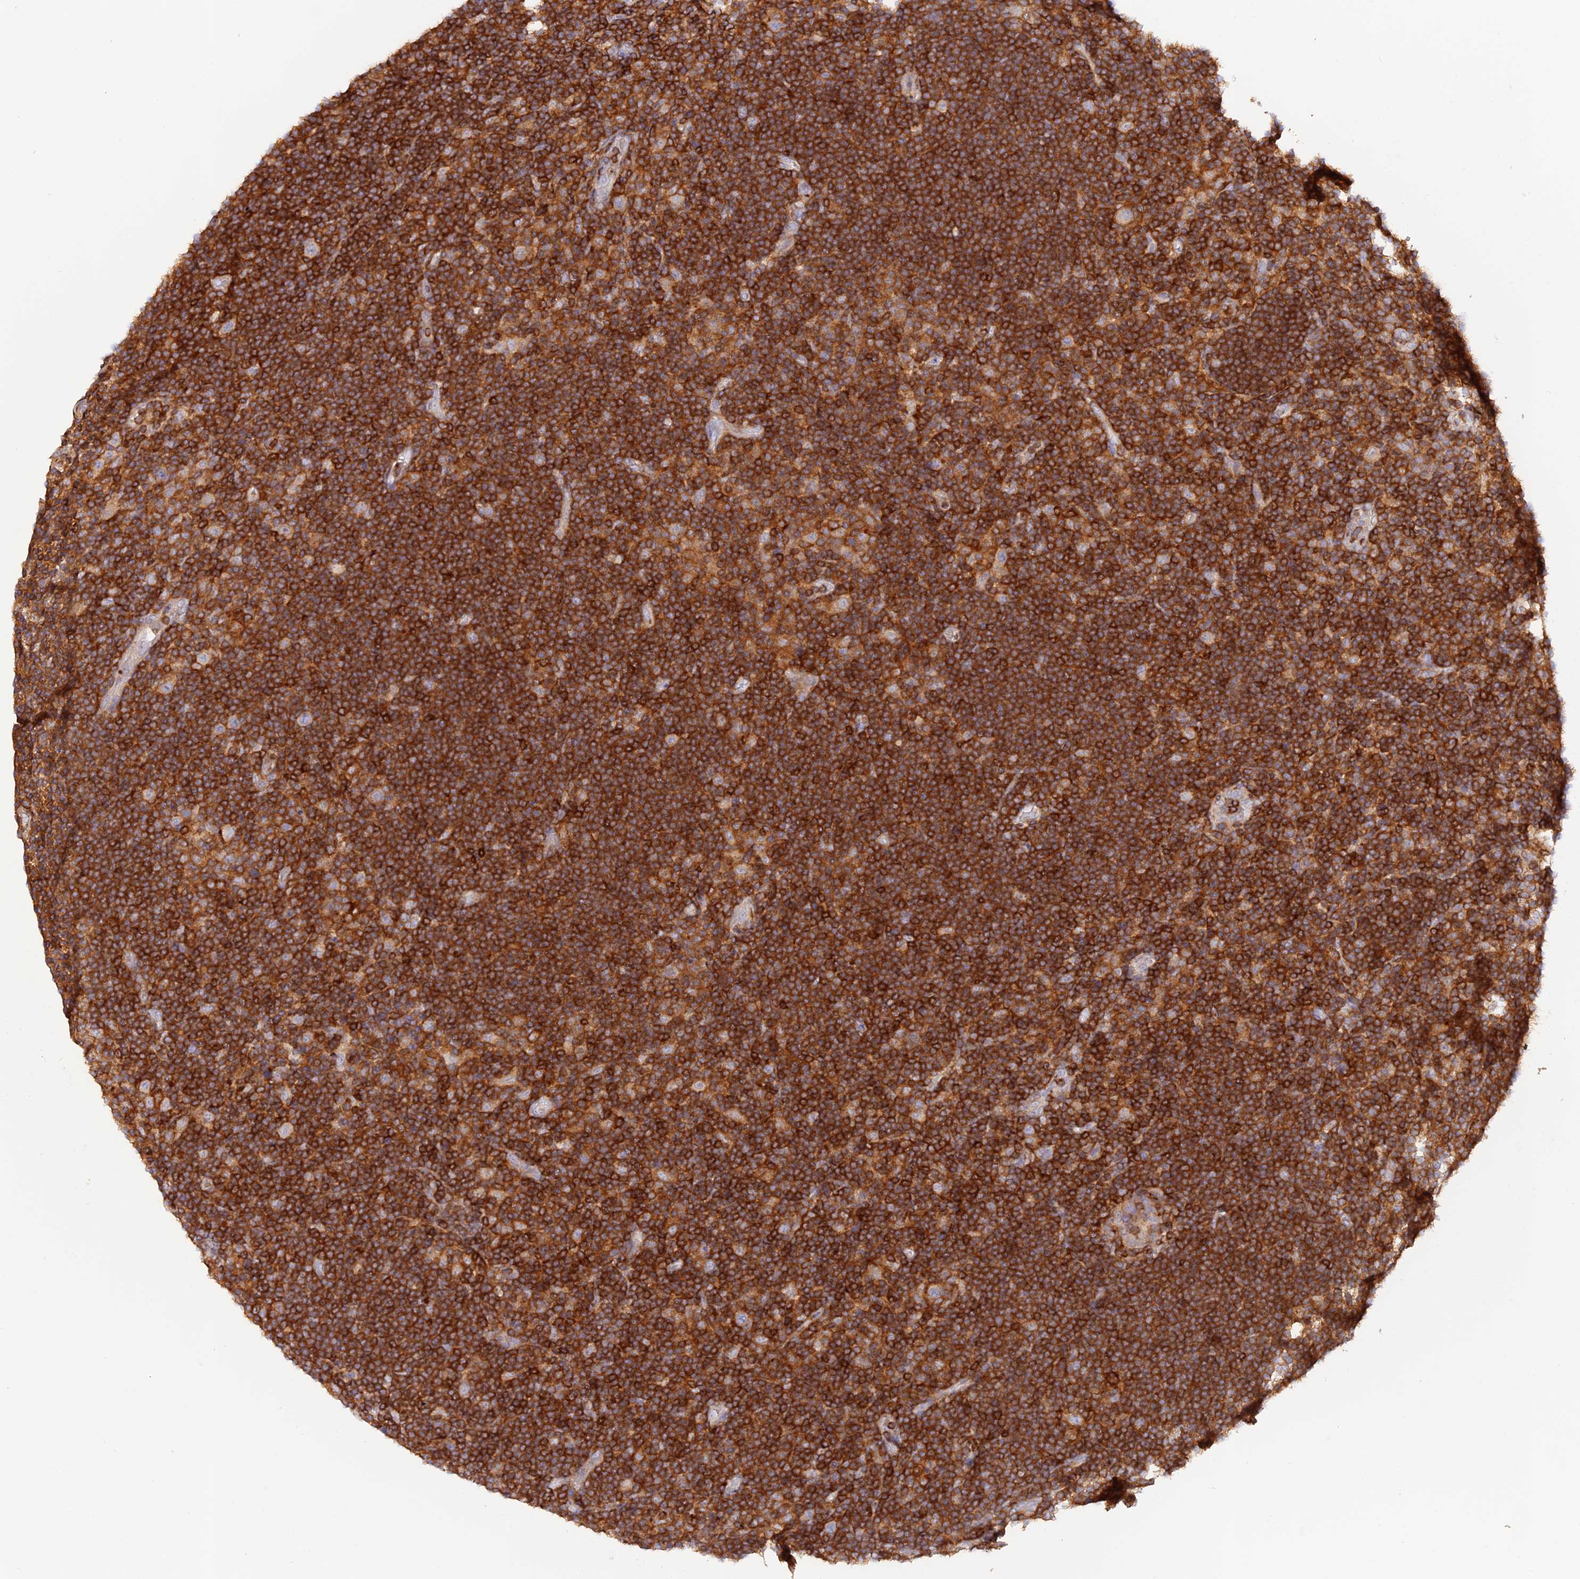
{"staining": {"intensity": "negative", "quantity": "none", "location": "none"}, "tissue": "lymphoma", "cell_type": "Tumor cells", "image_type": "cancer", "snomed": [{"axis": "morphology", "description": "Hodgkin's disease, NOS"}, {"axis": "topography", "description": "Lymph node"}], "caption": "The immunohistochemistry (IHC) histopathology image has no significant expression in tumor cells of Hodgkin's disease tissue. (DAB (3,3'-diaminobenzidine) immunohistochemistry visualized using brightfield microscopy, high magnification).", "gene": "DENND1C", "patient": {"sex": "female", "age": 57}}